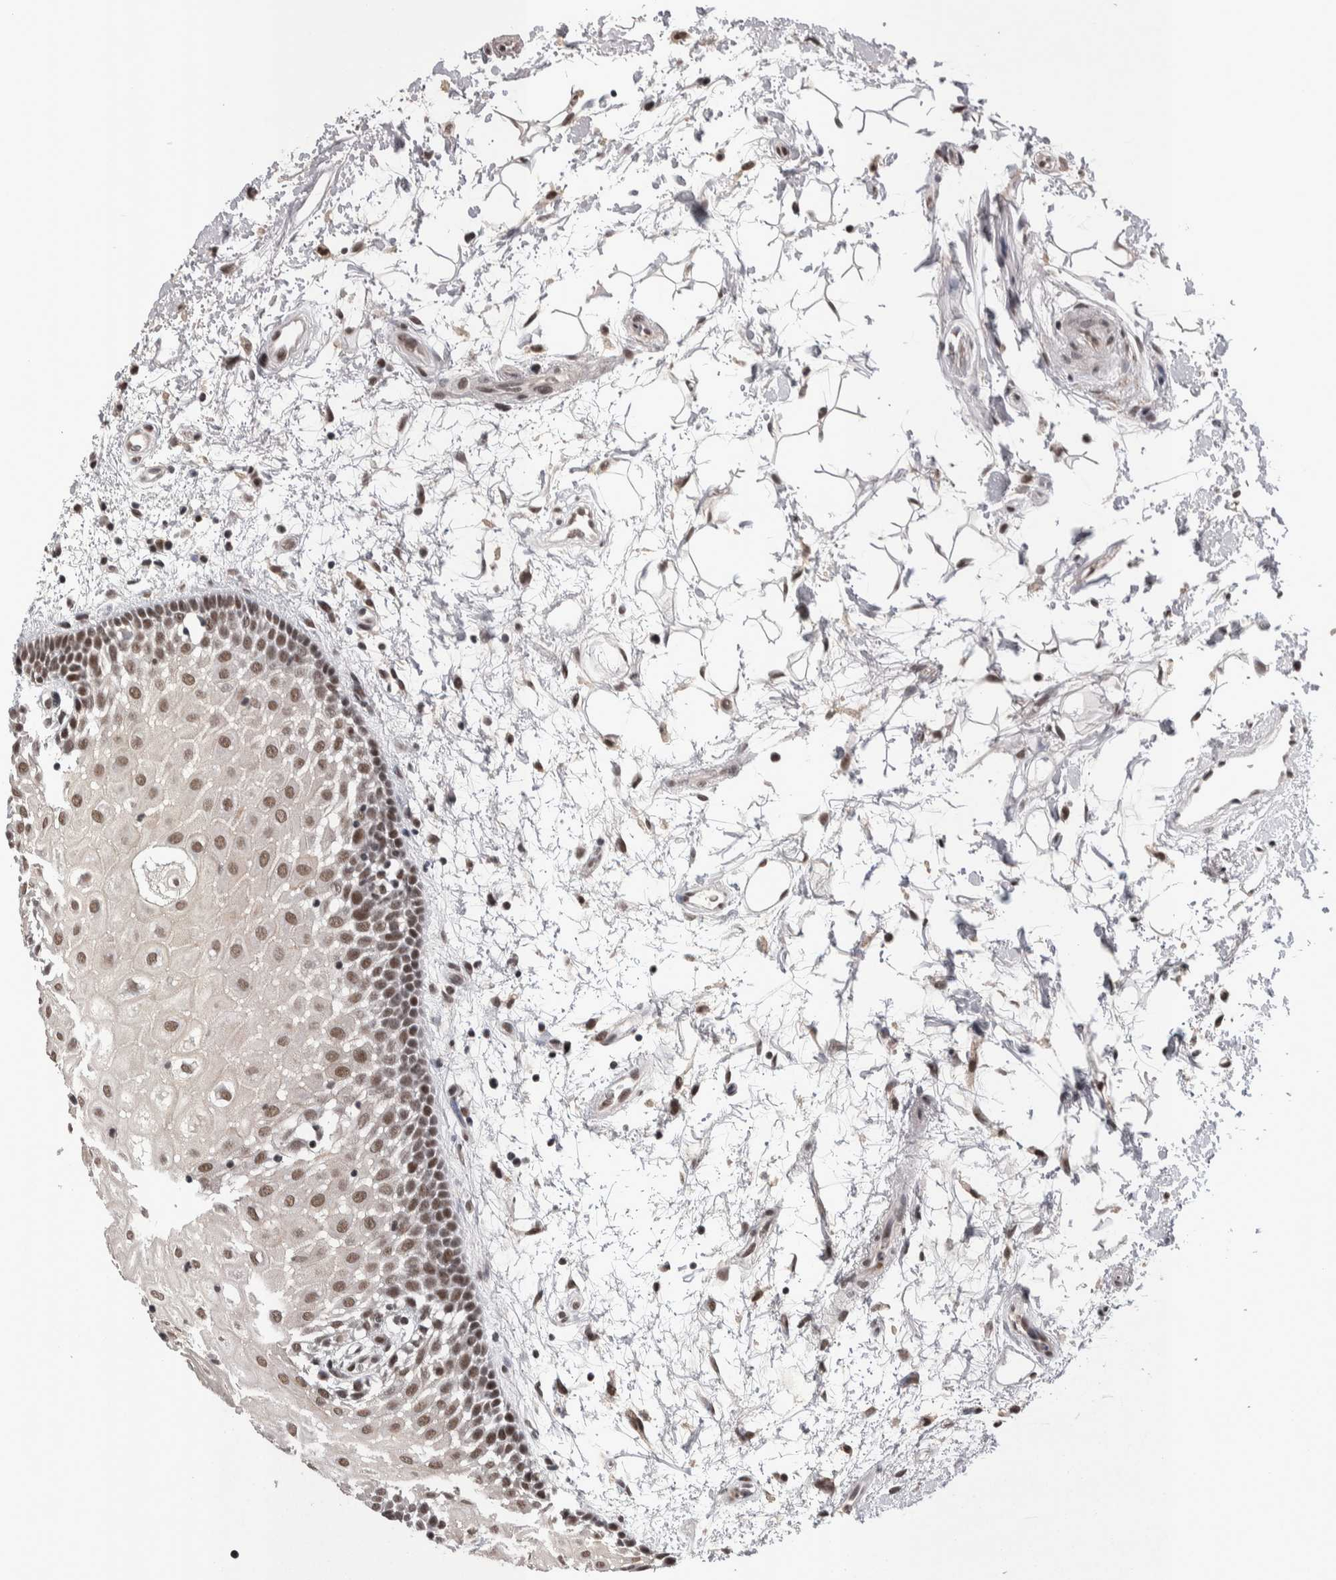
{"staining": {"intensity": "moderate", "quantity": ">75%", "location": "nuclear"}, "tissue": "oral mucosa", "cell_type": "Squamous epithelial cells", "image_type": "normal", "snomed": [{"axis": "morphology", "description": "Normal tissue, NOS"}, {"axis": "topography", "description": "Skeletal muscle"}, {"axis": "topography", "description": "Oral tissue"}, {"axis": "topography", "description": "Peripheral nerve tissue"}], "caption": "An immunohistochemistry image of normal tissue is shown. Protein staining in brown labels moderate nuclear positivity in oral mucosa within squamous epithelial cells.", "gene": "DMTF1", "patient": {"sex": "female", "age": 84}}